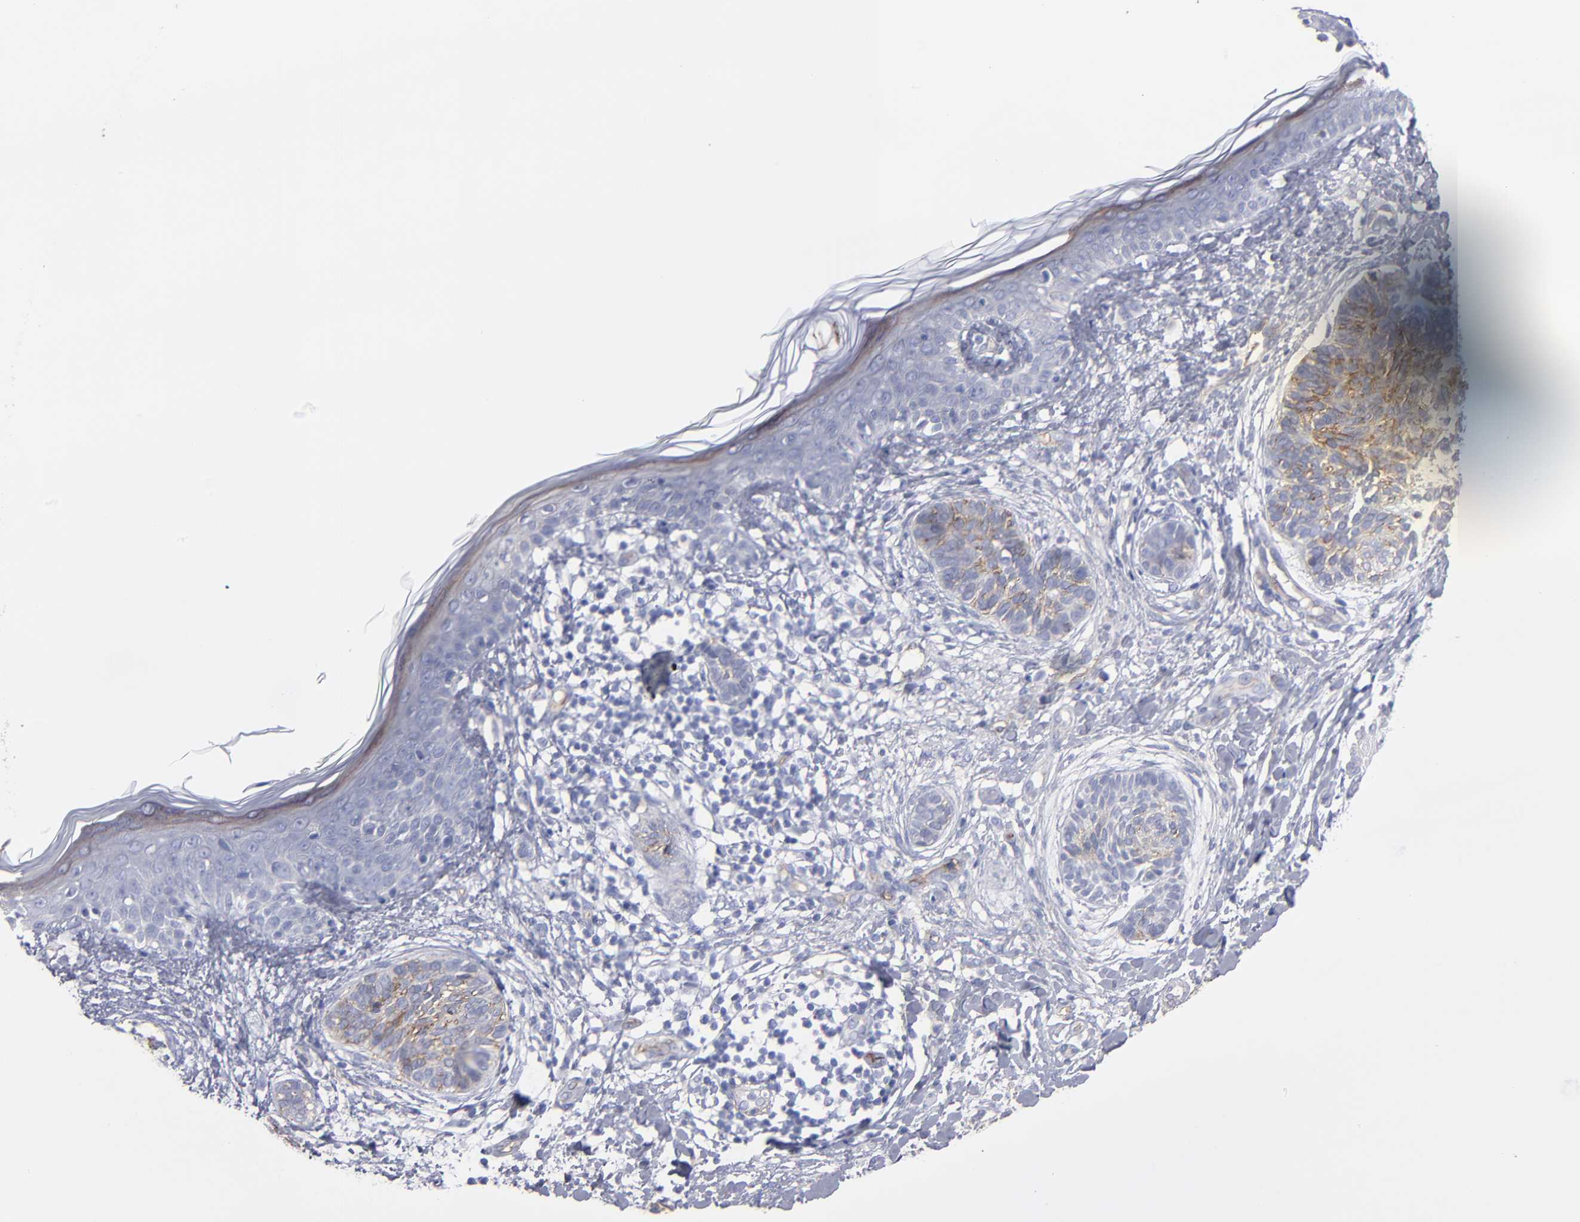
{"staining": {"intensity": "weak", "quantity": "<25%", "location": "cytoplasmic/membranous"}, "tissue": "skin cancer", "cell_type": "Tumor cells", "image_type": "cancer", "snomed": [{"axis": "morphology", "description": "Normal tissue, NOS"}, {"axis": "morphology", "description": "Basal cell carcinoma"}, {"axis": "topography", "description": "Skin"}], "caption": "DAB (3,3'-diaminobenzidine) immunohistochemical staining of basal cell carcinoma (skin) exhibits no significant expression in tumor cells.", "gene": "TM4SF1", "patient": {"sex": "male", "age": 63}}